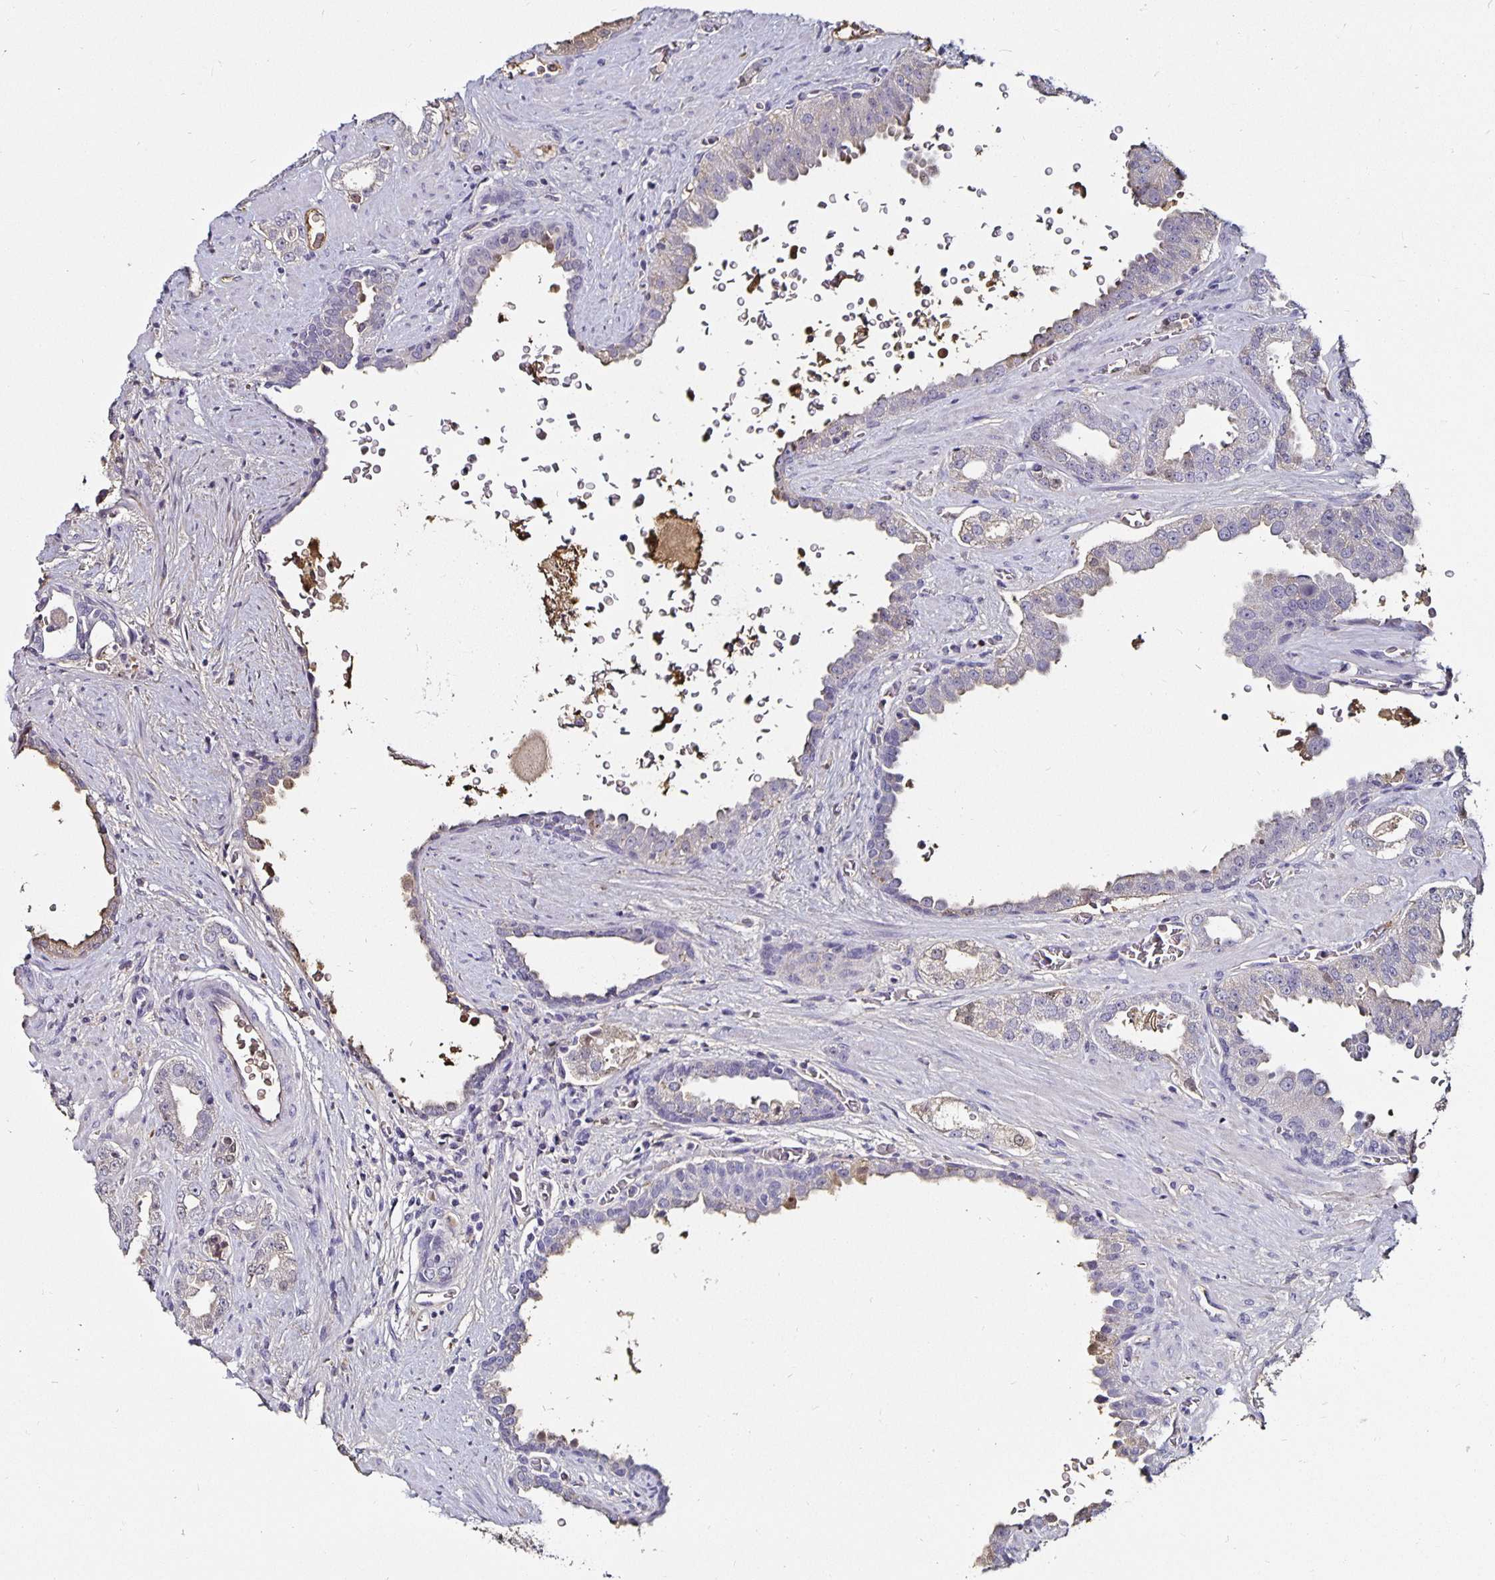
{"staining": {"intensity": "negative", "quantity": "none", "location": "none"}, "tissue": "prostate cancer", "cell_type": "Tumor cells", "image_type": "cancer", "snomed": [{"axis": "morphology", "description": "Adenocarcinoma, Low grade"}, {"axis": "topography", "description": "Prostate"}], "caption": "Tumor cells are negative for protein expression in human prostate adenocarcinoma (low-grade).", "gene": "TTR", "patient": {"sex": "male", "age": 67}}